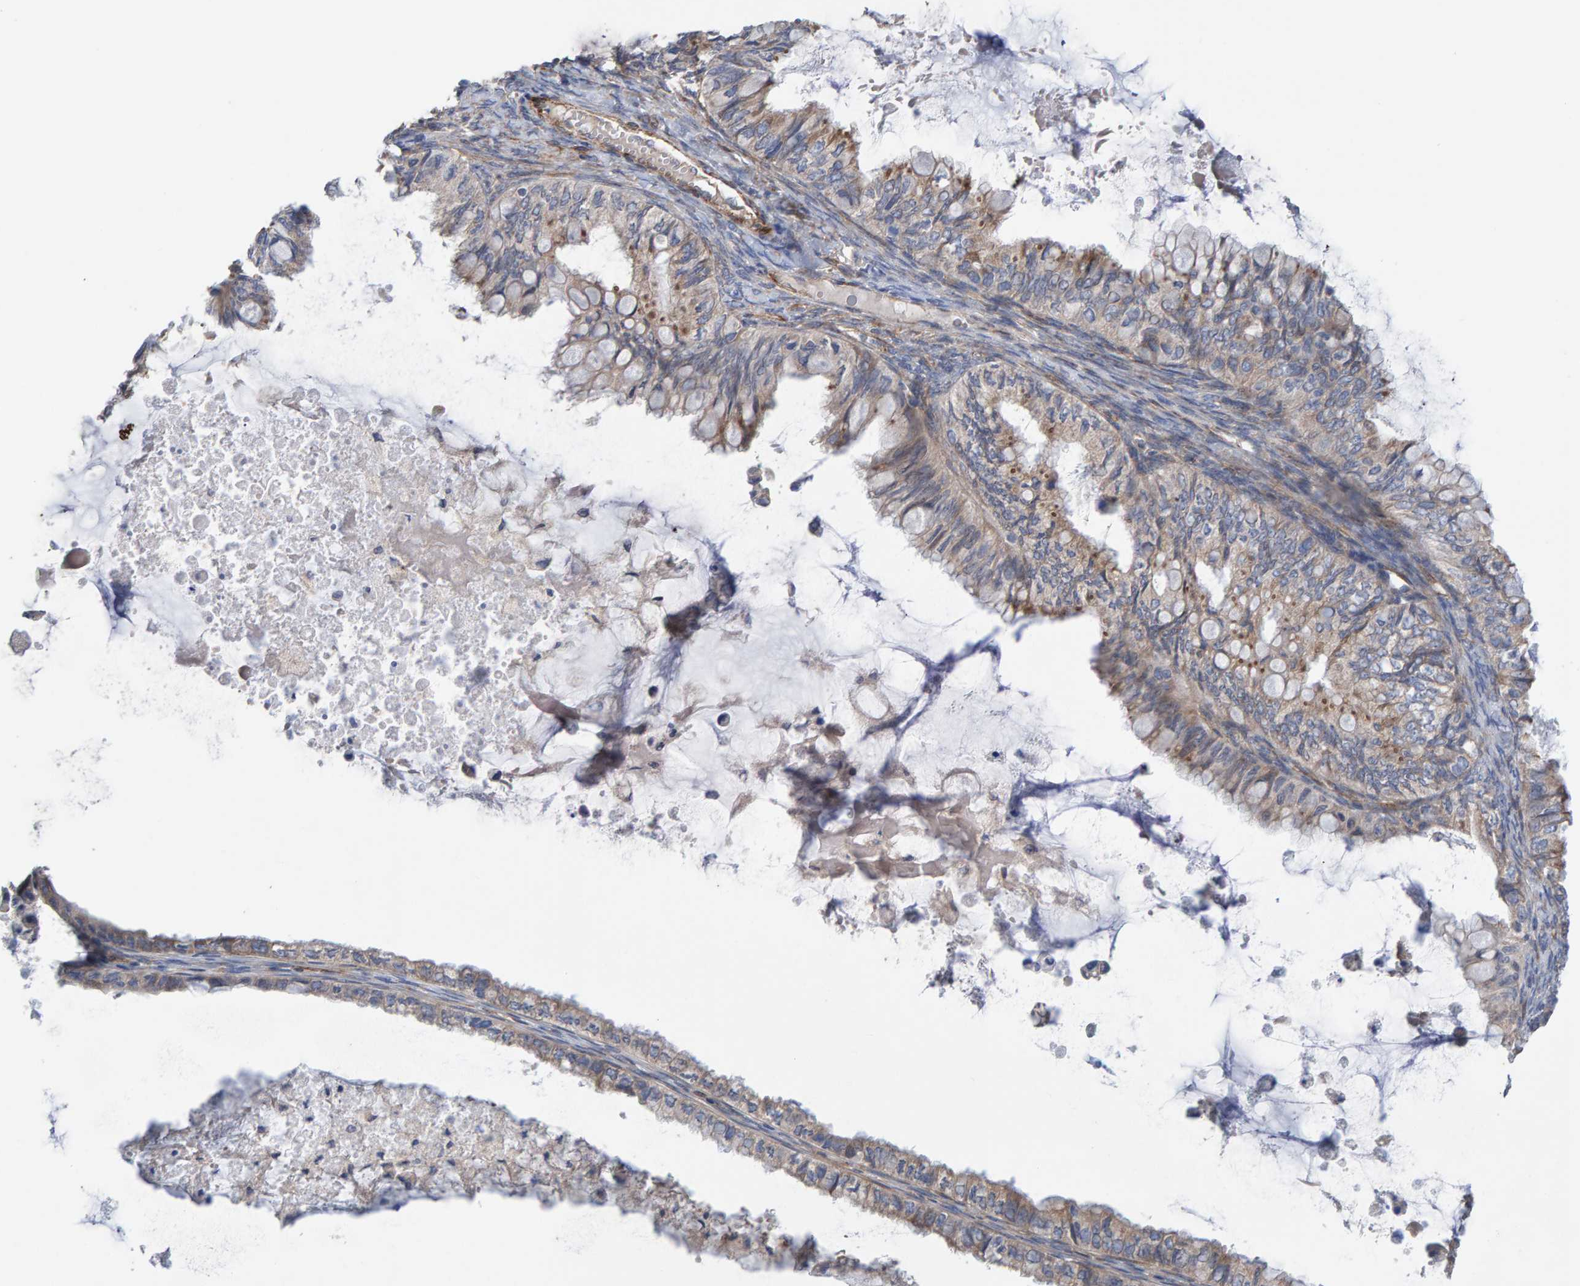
{"staining": {"intensity": "moderate", "quantity": "25%-75%", "location": "cytoplasmic/membranous"}, "tissue": "ovarian cancer", "cell_type": "Tumor cells", "image_type": "cancer", "snomed": [{"axis": "morphology", "description": "Cystadenocarcinoma, mucinous, NOS"}, {"axis": "topography", "description": "Ovary"}], "caption": "Human ovarian cancer (mucinous cystadenocarcinoma) stained for a protein (brown) exhibits moderate cytoplasmic/membranous positive expression in about 25%-75% of tumor cells.", "gene": "CDK5RAP3", "patient": {"sex": "female", "age": 80}}